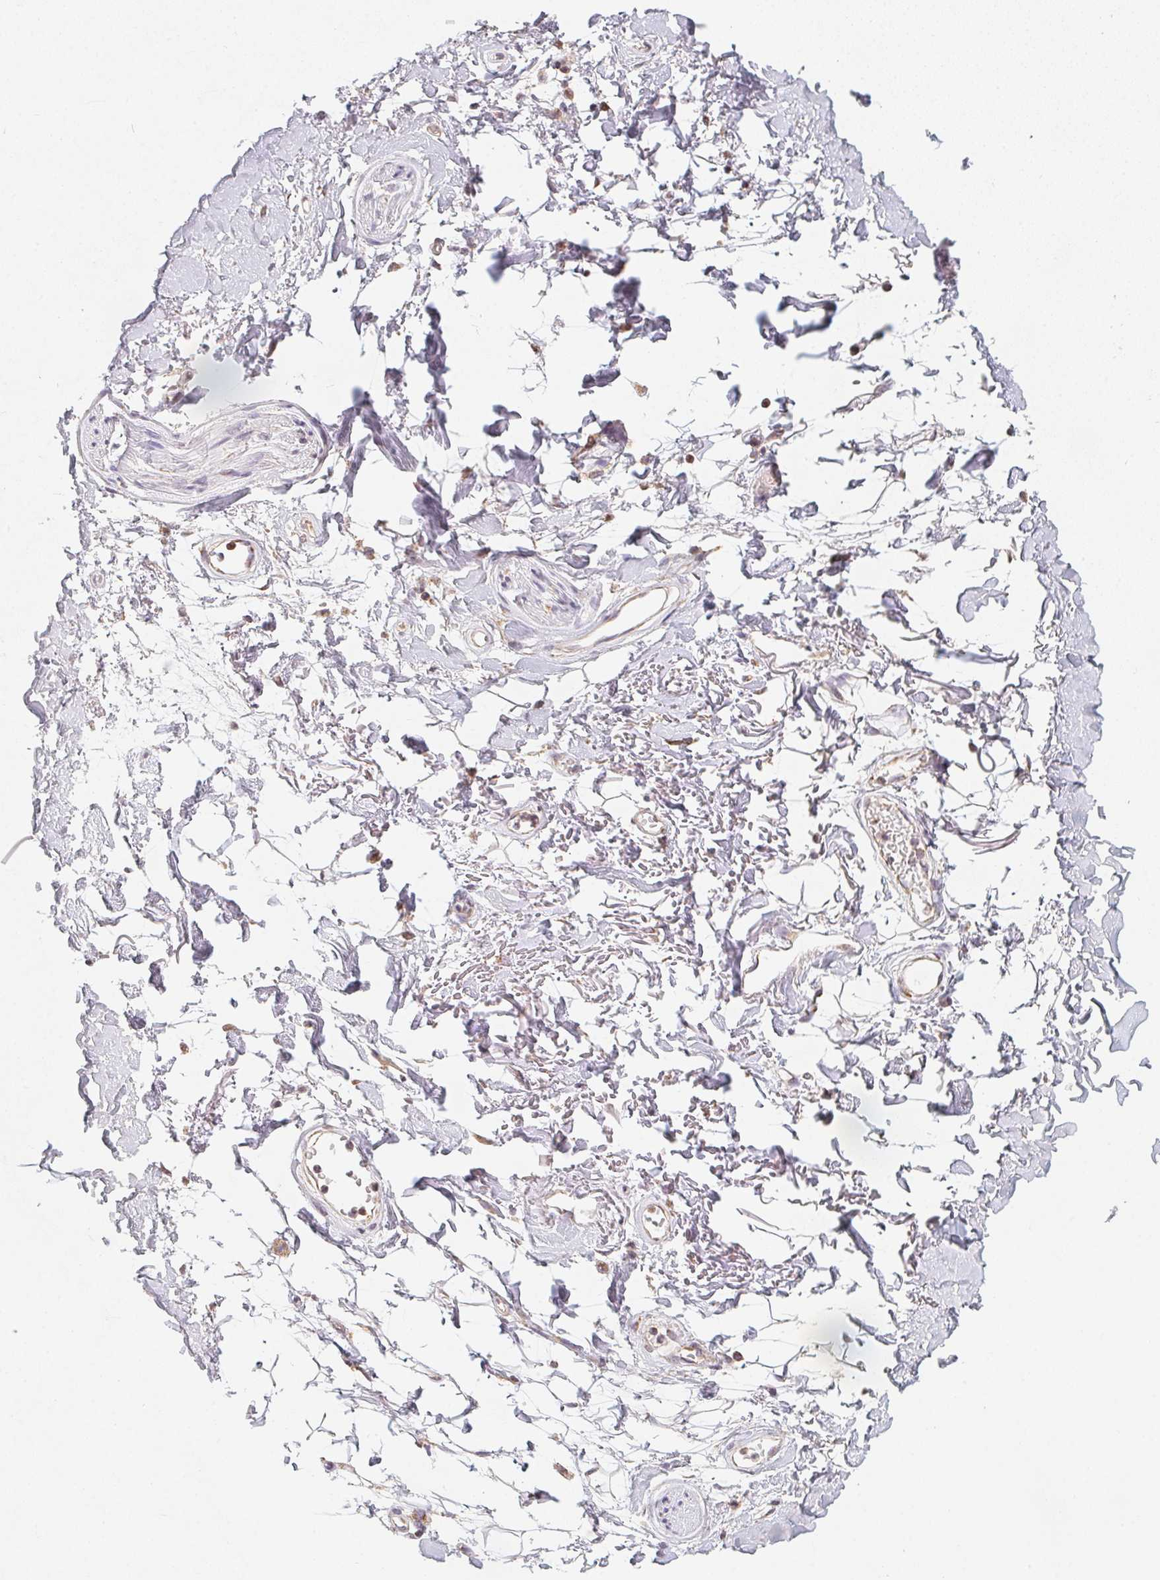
{"staining": {"intensity": "weak", "quantity": "<25%", "location": "cytoplasmic/membranous"}, "tissue": "adipose tissue", "cell_type": "Adipocytes", "image_type": "normal", "snomed": [{"axis": "morphology", "description": "Normal tissue, NOS"}, {"axis": "topography", "description": "Anal"}, {"axis": "topography", "description": "Peripheral nerve tissue"}], "caption": "This is an immunohistochemistry (IHC) photomicrograph of normal human adipose tissue. There is no staining in adipocytes.", "gene": "NDUFS6", "patient": {"sex": "male", "age": 78}}